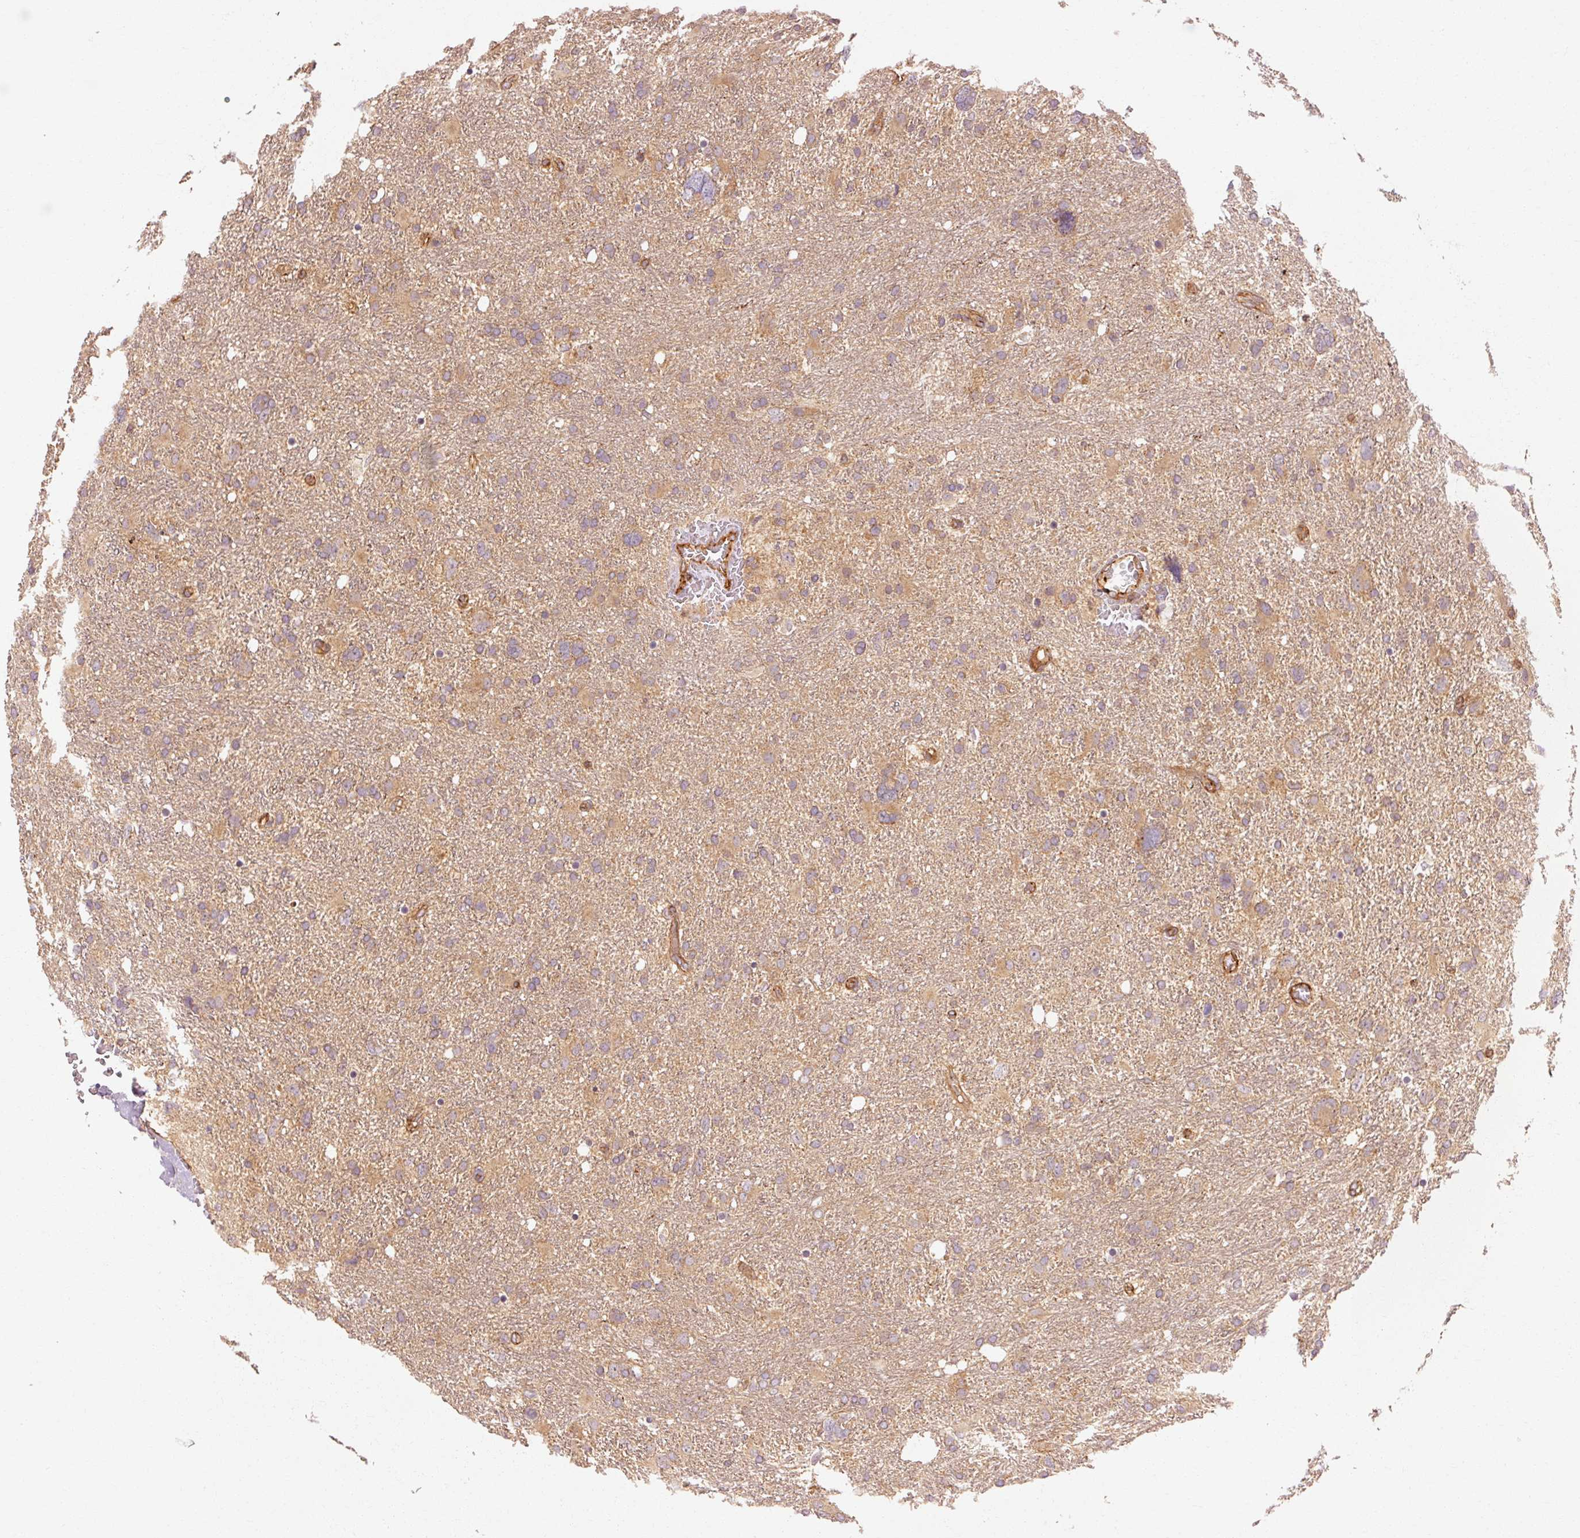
{"staining": {"intensity": "weak", "quantity": "25%-75%", "location": "cytoplasmic/membranous"}, "tissue": "glioma", "cell_type": "Tumor cells", "image_type": "cancer", "snomed": [{"axis": "morphology", "description": "Glioma, malignant, High grade"}, {"axis": "topography", "description": "Brain"}], "caption": "The image reveals staining of malignant glioma (high-grade), revealing weak cytoplasmic/membranous protein staining (brown color) within tumor cells. Immunohistochemistry (ihc) stains the protein in brown and the nuclei are stained blue.", "gene": "CTNNA1", "patient": {"sex": "male", "age": 61}}